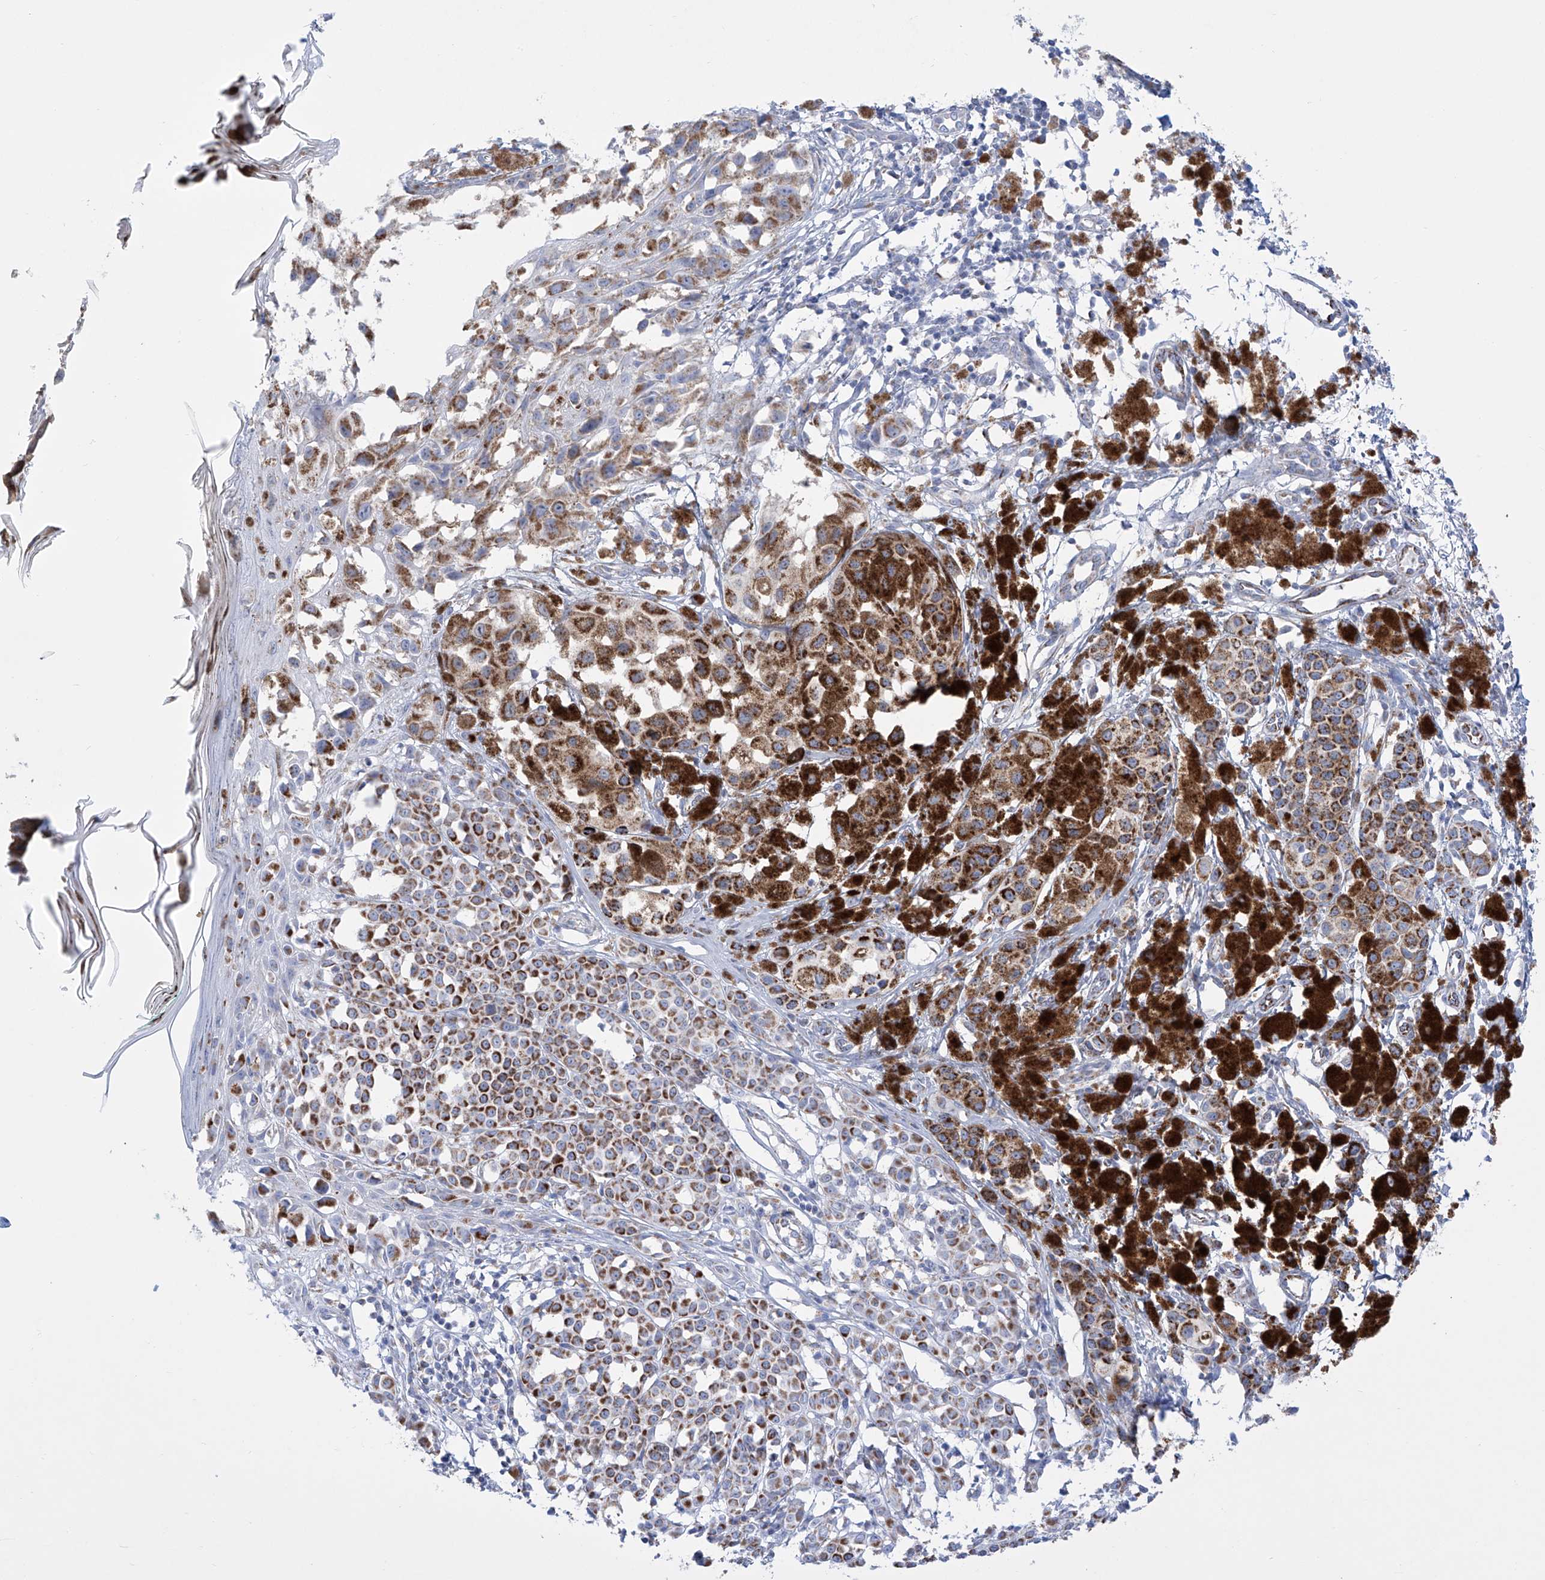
{"staining": {"intensity": "strong", "quantity": ">75%", "location": "cytoplasmic/membranous"}, "tissue": "melanoma", "cell_type": "Tumor cells", "image_type": "cancer", "snomed": [{"axis": "morphology", "description": "Malignant melanoma, NOS"}, {"axis": "topography", "description": "Skin of leg"}], "caption": "Immunohistochemistry (IHC) of human melanoma shows high levels of strong cytoplasmic/membranous expression in approximately >75% of tumor cells.", "gene": "ALDH6A1", "patient": {"sex": "female", "age": 72}}